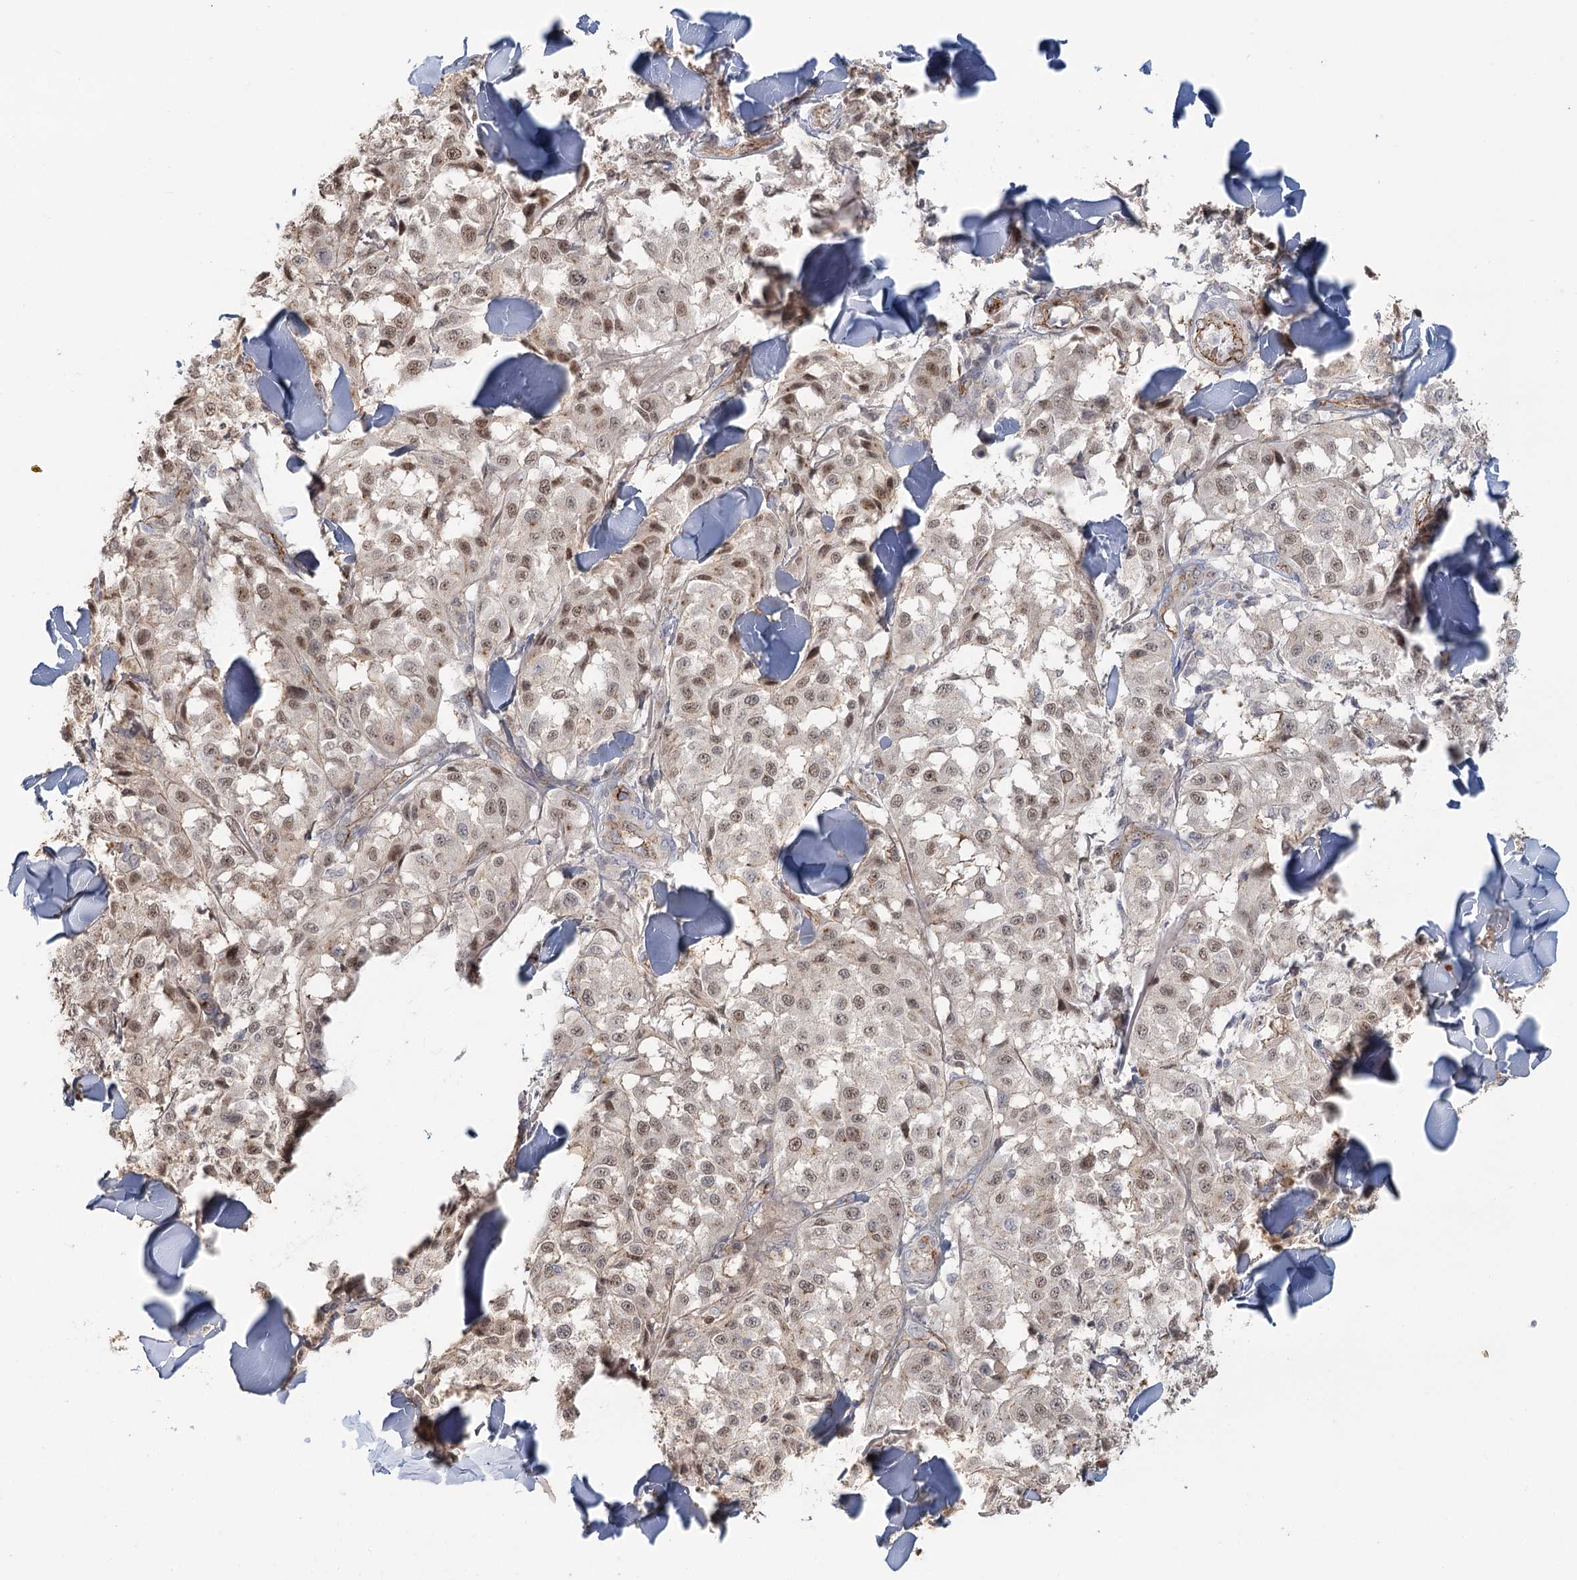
{"staining": {"intensity": "moderate", "quantity": "<25%", "location": "nuclear"}, "tissue": "melanoma", "cell_type": "Tumor cells", "image_type": "cancer", "snomed": [{"axis": "morphology", "description": "Malignant melanoma, NOS"}, {"axis": "topography", "description": "Skin"}], "caption": "Moderate nuclear expression for a protein is identified in about <25% of tumor cells of malignant melanoma using IHC.", "gene": "KBTBD4", "patient": {"sex": "female", "age": 64}}